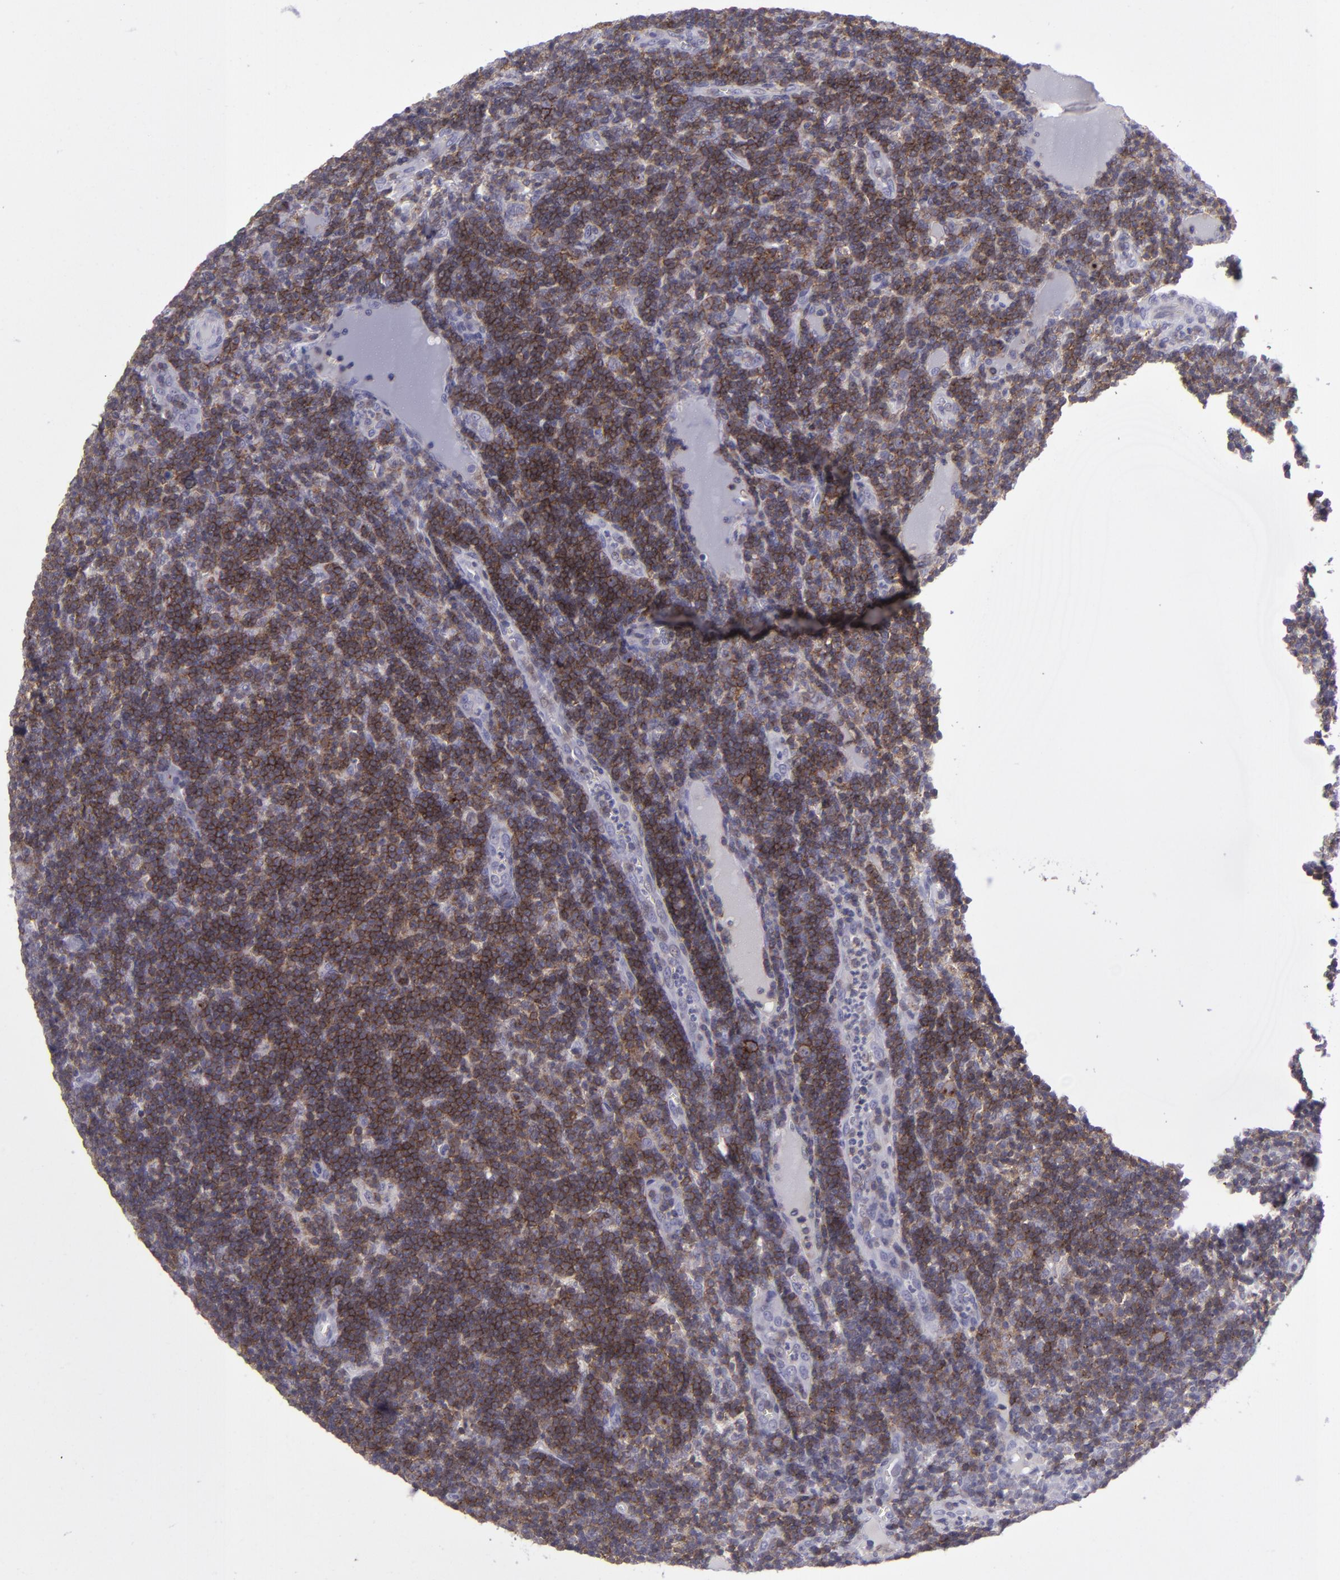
{"staining": {"intensity": "weak", "quantity": "<25%", "location": "cytoplasmic/membranous"}, "tissue": "lymph node", "cell_type": "Germinal center cells", "image_type": "normal", "snomed": [{"axis": "morphology", "description": "Normal tissue, NOS"}, {"axis": "morphology", "description": "Inflammation, NOS"}, {"axis": "topography", "description": "Lymph node"}, {"axis": "topography", "description": "Salivary gland"}], "caption": "An IHC photomicrograph of normal lymph node is shown. There is no staining in germinal center cells of lymph node. (DAB (3,3'-diaminobenzidine) immunohistochemistry (IHC) with hematoxylin counter stain).", "gene": "CD48", "patient": {"sex": "male", "age": 3}}